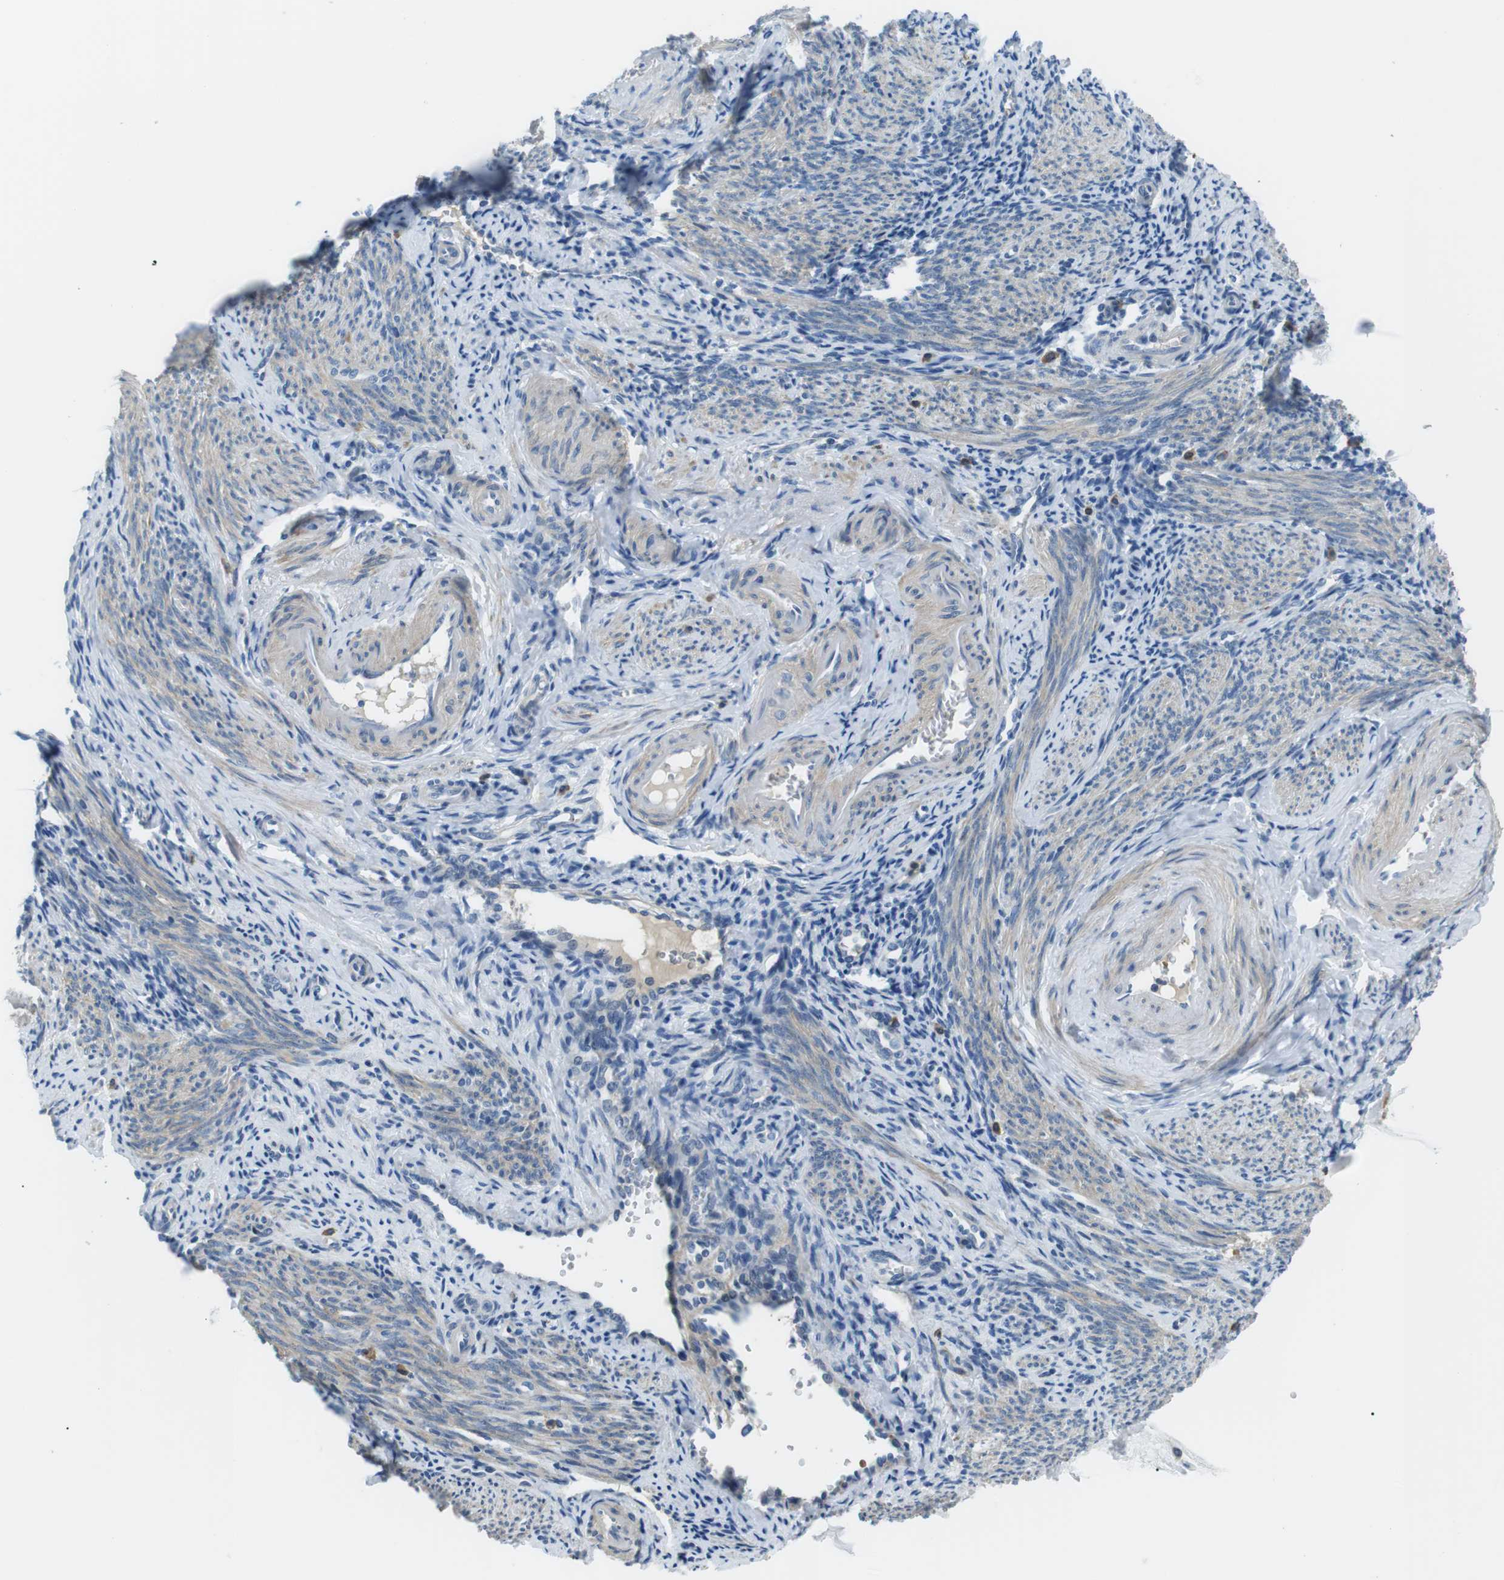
{"staining": {"intensity": "negative", "quantity": "none", "location": "none"}, "tissue": "endometrium", "cell_type": "Cells in endometrial stroma", "image_type": "normal", "snomed": [{"axis": "morphology", "description": "Normal tissue, NOS"}, {"axis": "topography", "description": "Endometrium"}], "caption": "Immunohistochemistry (IHC) micrograph of normal endometrium: human endometrium stained with DAB shows no significant protein expression in cells in endometrial stroma.", "gene": "WSCD1", "patient": {"sex": "female", "age": 50}}